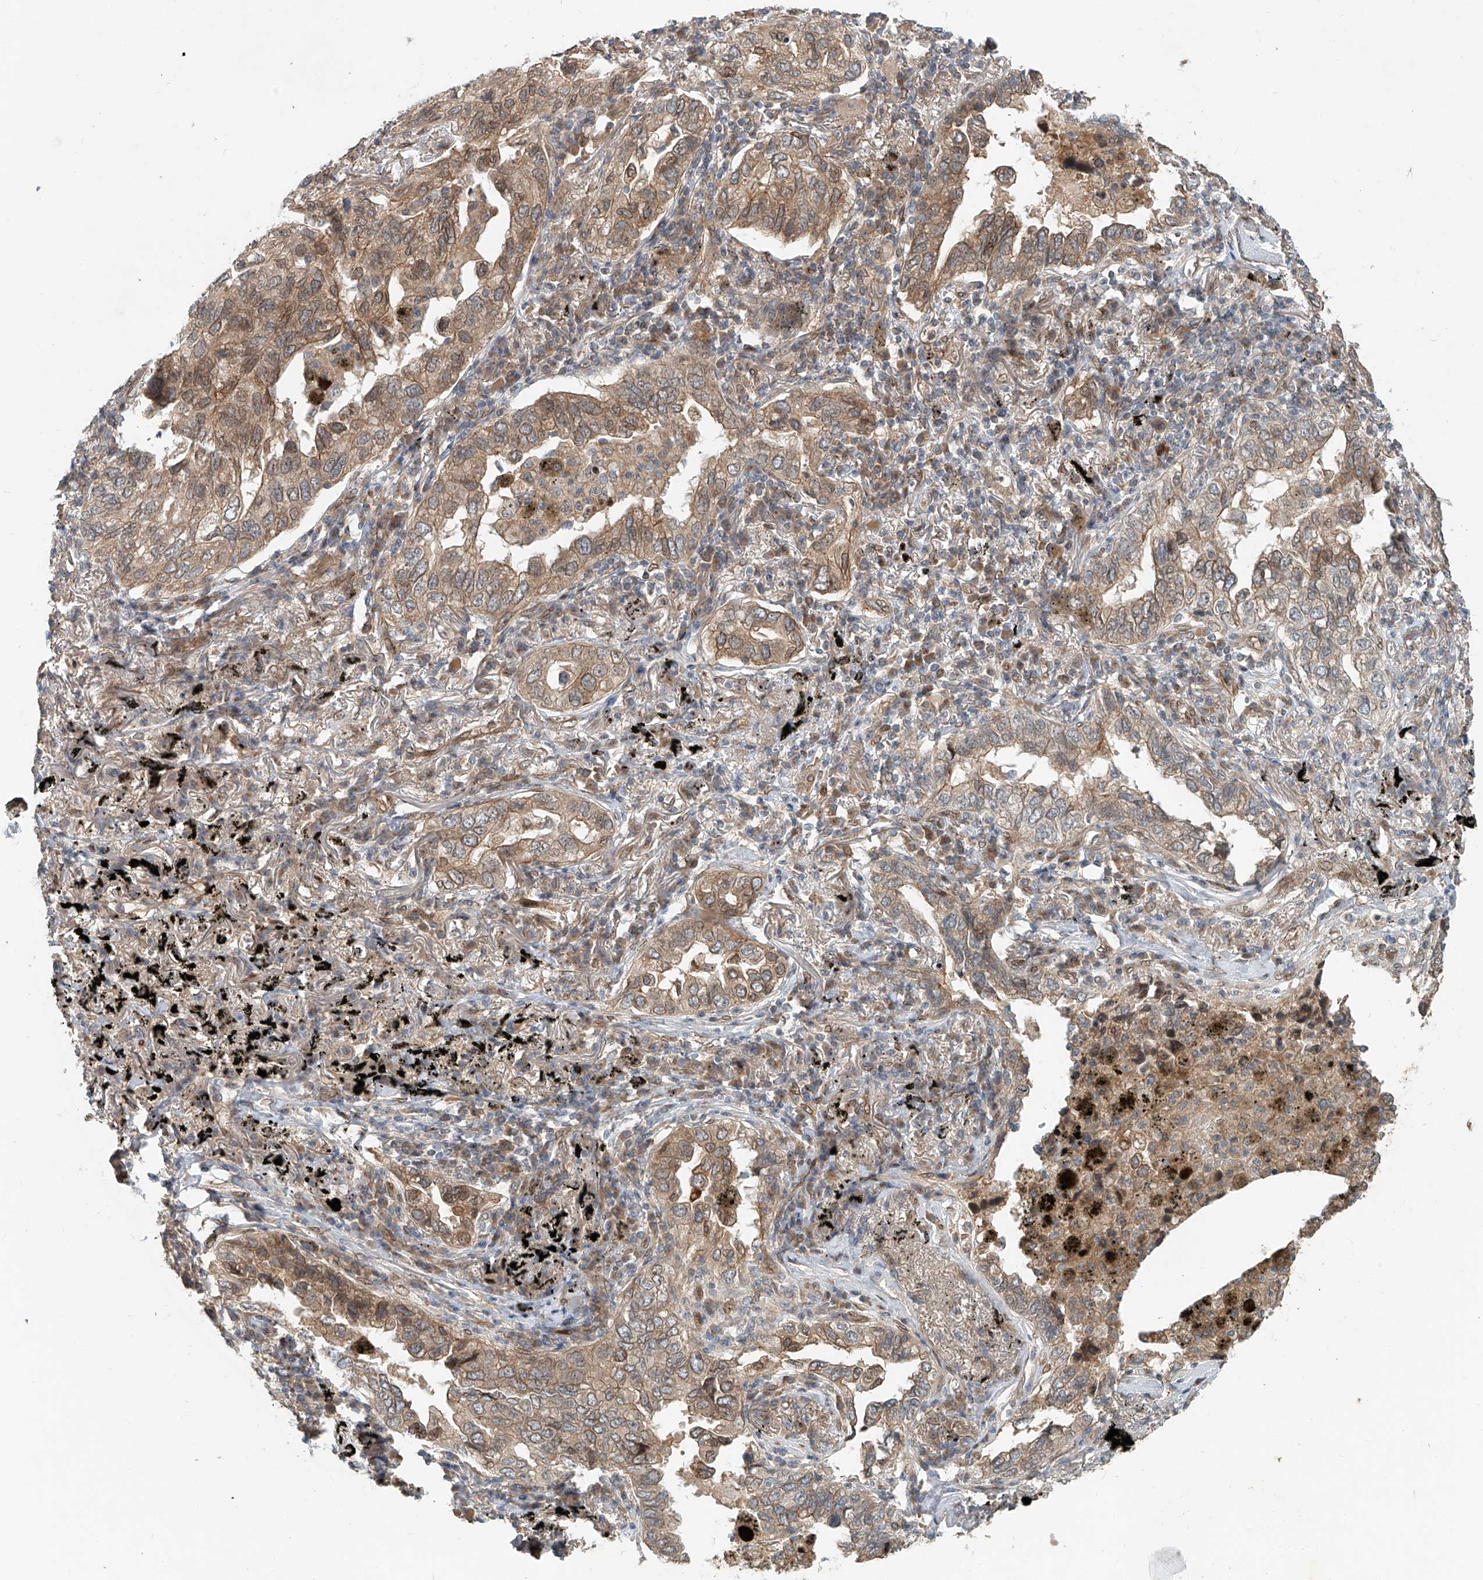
{"staining": {"intensity": "weak", "quantity": ">75%", "location": "cytoplasmic/membranous"}, "tissue": "lung cancer", "cell_type": "Tumor cells", "image_type": "cancer", "snomed": [{"axis": "morphology", "description": "Adenocarcinoma, NOS"}, {"axis": "topography", "description": "Lung"}], "caption": "An image of human adenocarcinoma (lung) stained for a protein shows weak cytoplasmic/membranous brown staining in tumor cells.", "gene": "SASH1", "patient": {"sex": "male", "age": 65}}